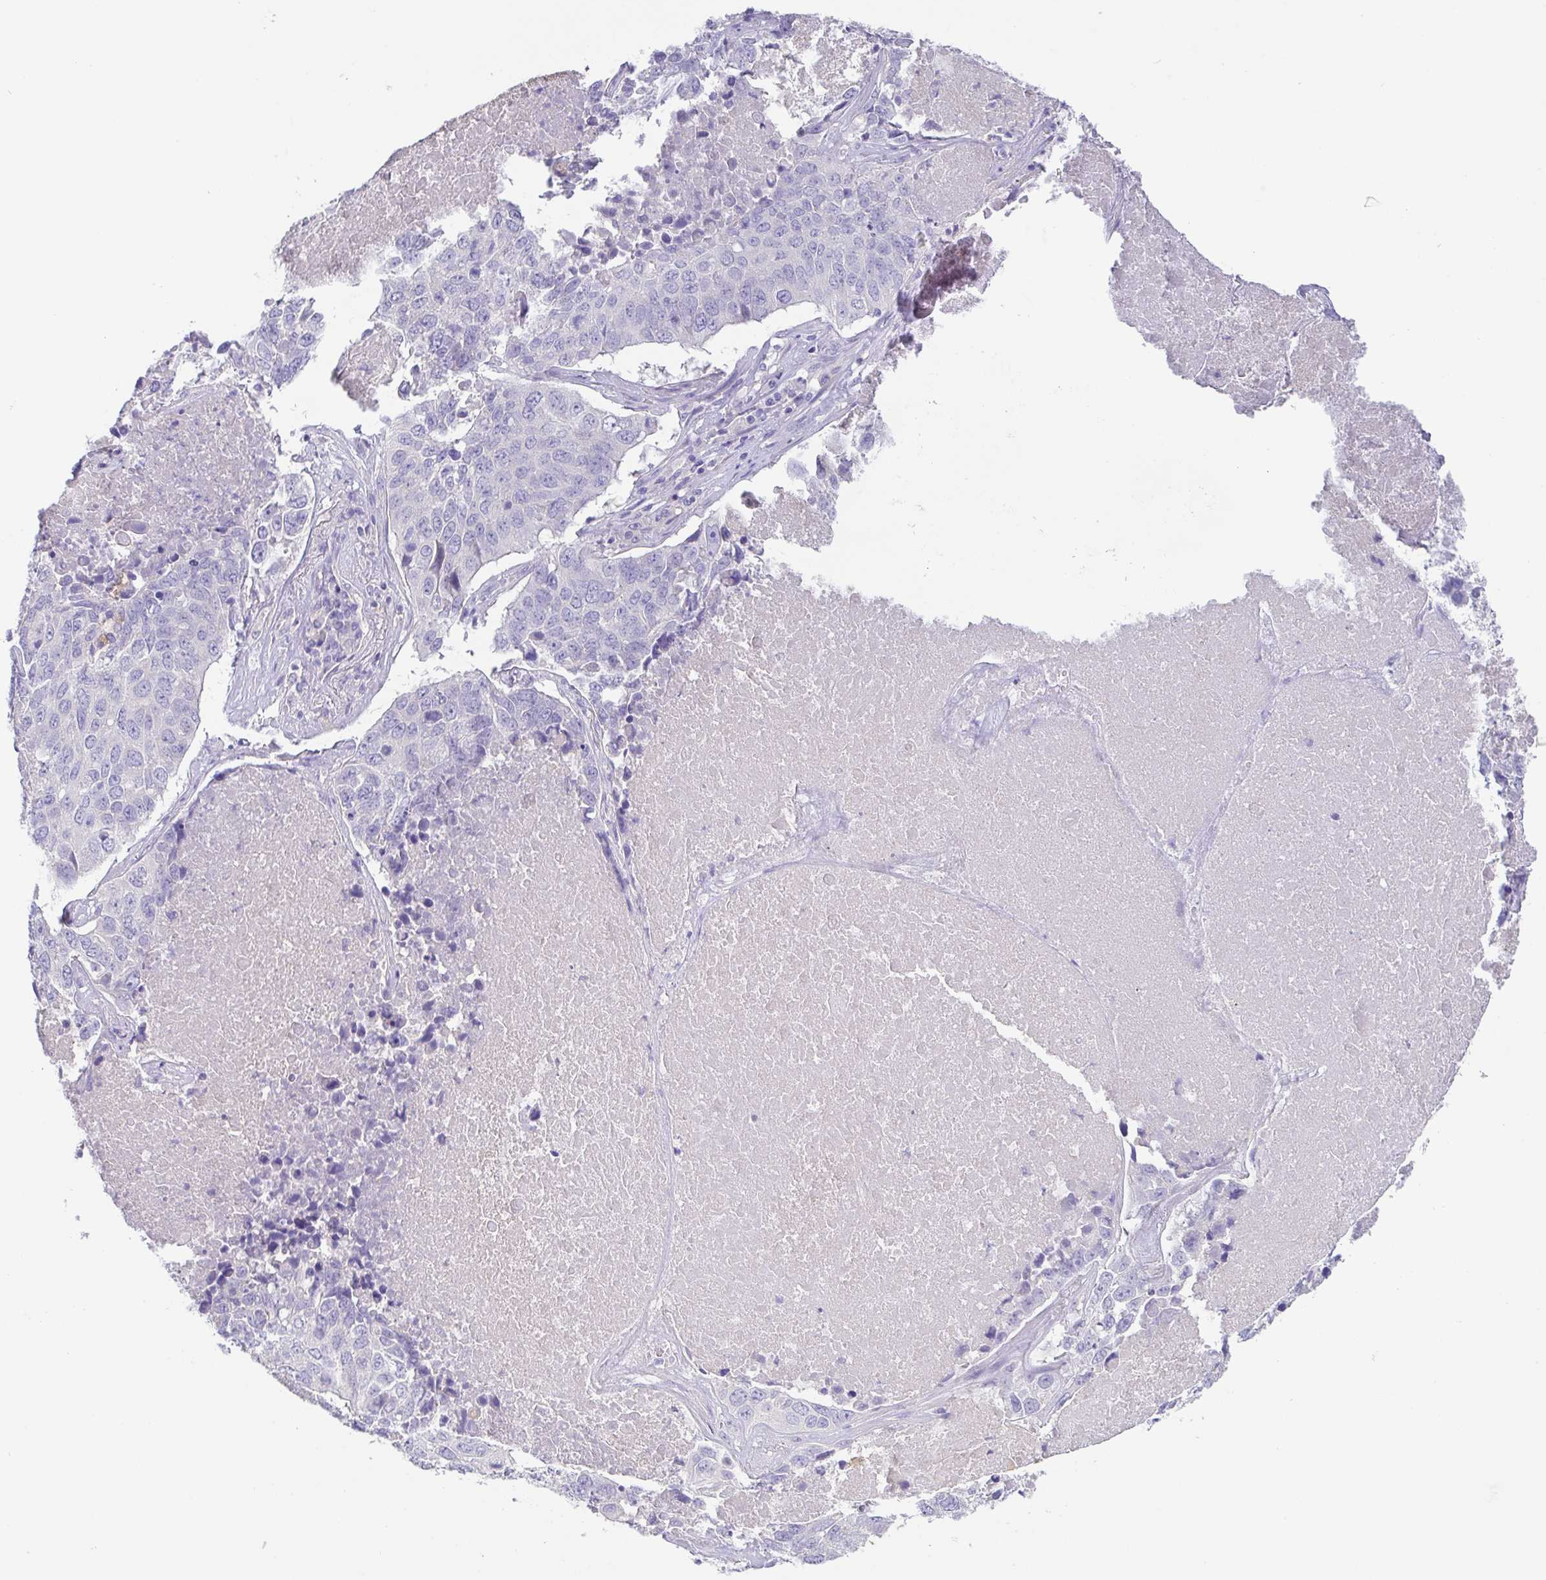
{"staining": {"intensity": "negative", "quantity": "none", "location": "none"}, "tissue": "lung cancer", "cell_type": "Tumor cells", "image_type": "cancer", "snomed": [{"axis": "morphology", "description": "Normal tissue, NOS"}, {"axis": "morphology", "description": "Squamous cell carcinoma, NOS"}, {"axis": "topography", "description": "Bronchus"}, {"axis": "topography", "description": "Lung"}], "caption": "High magnification brightfield microscopy of squamous cell carcinoma (lung) stained with DAB (3,3'-diaminobenzidine) (brown) and counterstained with hematoxylin (blue): tumor cells show no significant staining.", "gene": "PKDREJ", "patient": {"sex": "male", "age": 64}}